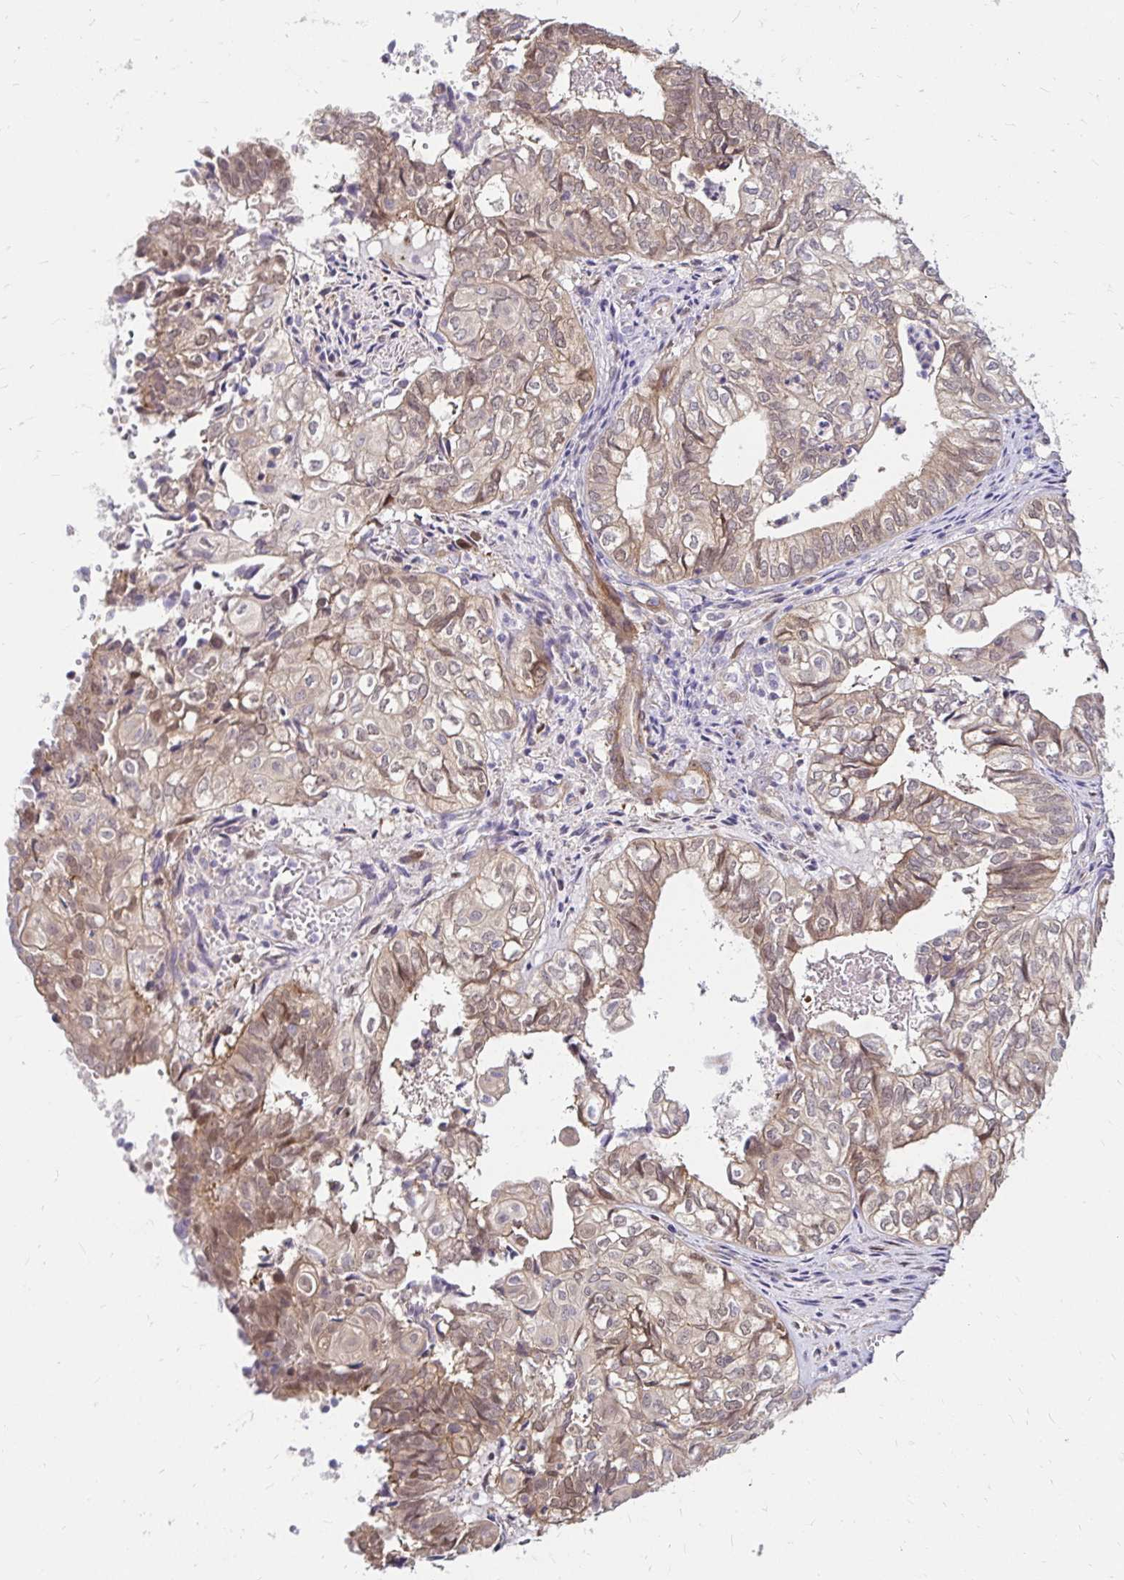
{"staining": {"intensity": "weak", "quantity": ">75%", "location": "cytoplasmic/membranous"}, "tissue": "ovarian cancer", "cell_type": "Tumor cells", "image_type": "cancer", "snomed": [{"axis": "morphology", "description": "Carcinoma, endometroid"}, {"axis": "topography", "description": "Ovary"}], "caption": "Ovarian cancer stained for a protein displays weak cytoplasmic/membranous positivity in tumor cells.", "gene": "YAP1", "patient": {"sex": "female", "age": 64}}